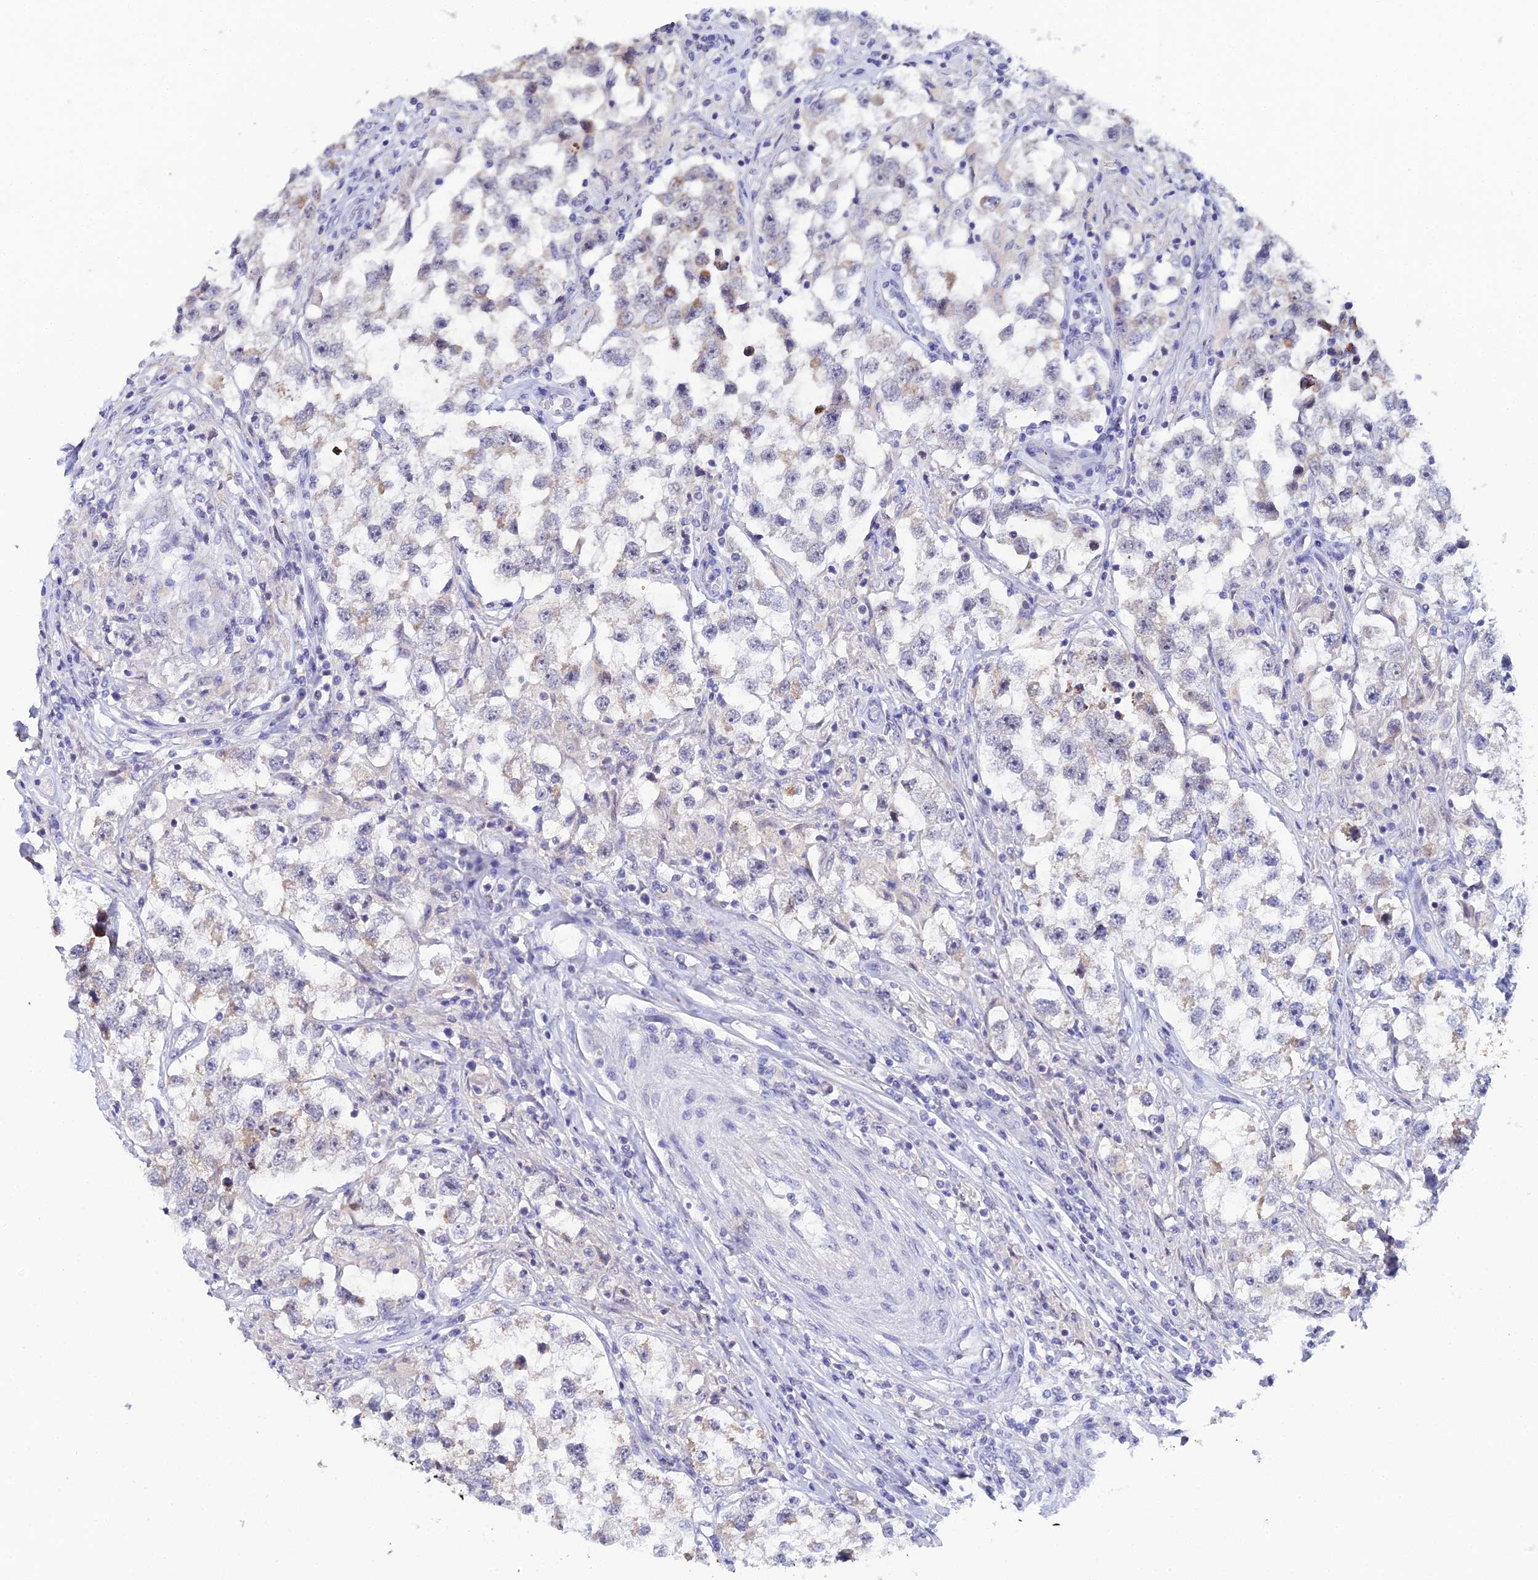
{"staining": {"intensity": "weak", "quantity": "<25%", "location": "cytoplasmic/membranous"}, "tissue": "testis cancer", "cell_type": "Tumor cells", "image_type": "cancer", "snomed": [{"axis": "morphology", "description": "Seminoma, NOS"}, {"axis": "topography", "description": "Testis"}], "caption": "Testis seminoma was stained to show a protein in brown. There is no significant positivity in tumor cells.", "gene": "PLPP4", "patient": {"sex": "male", "age": 46}}